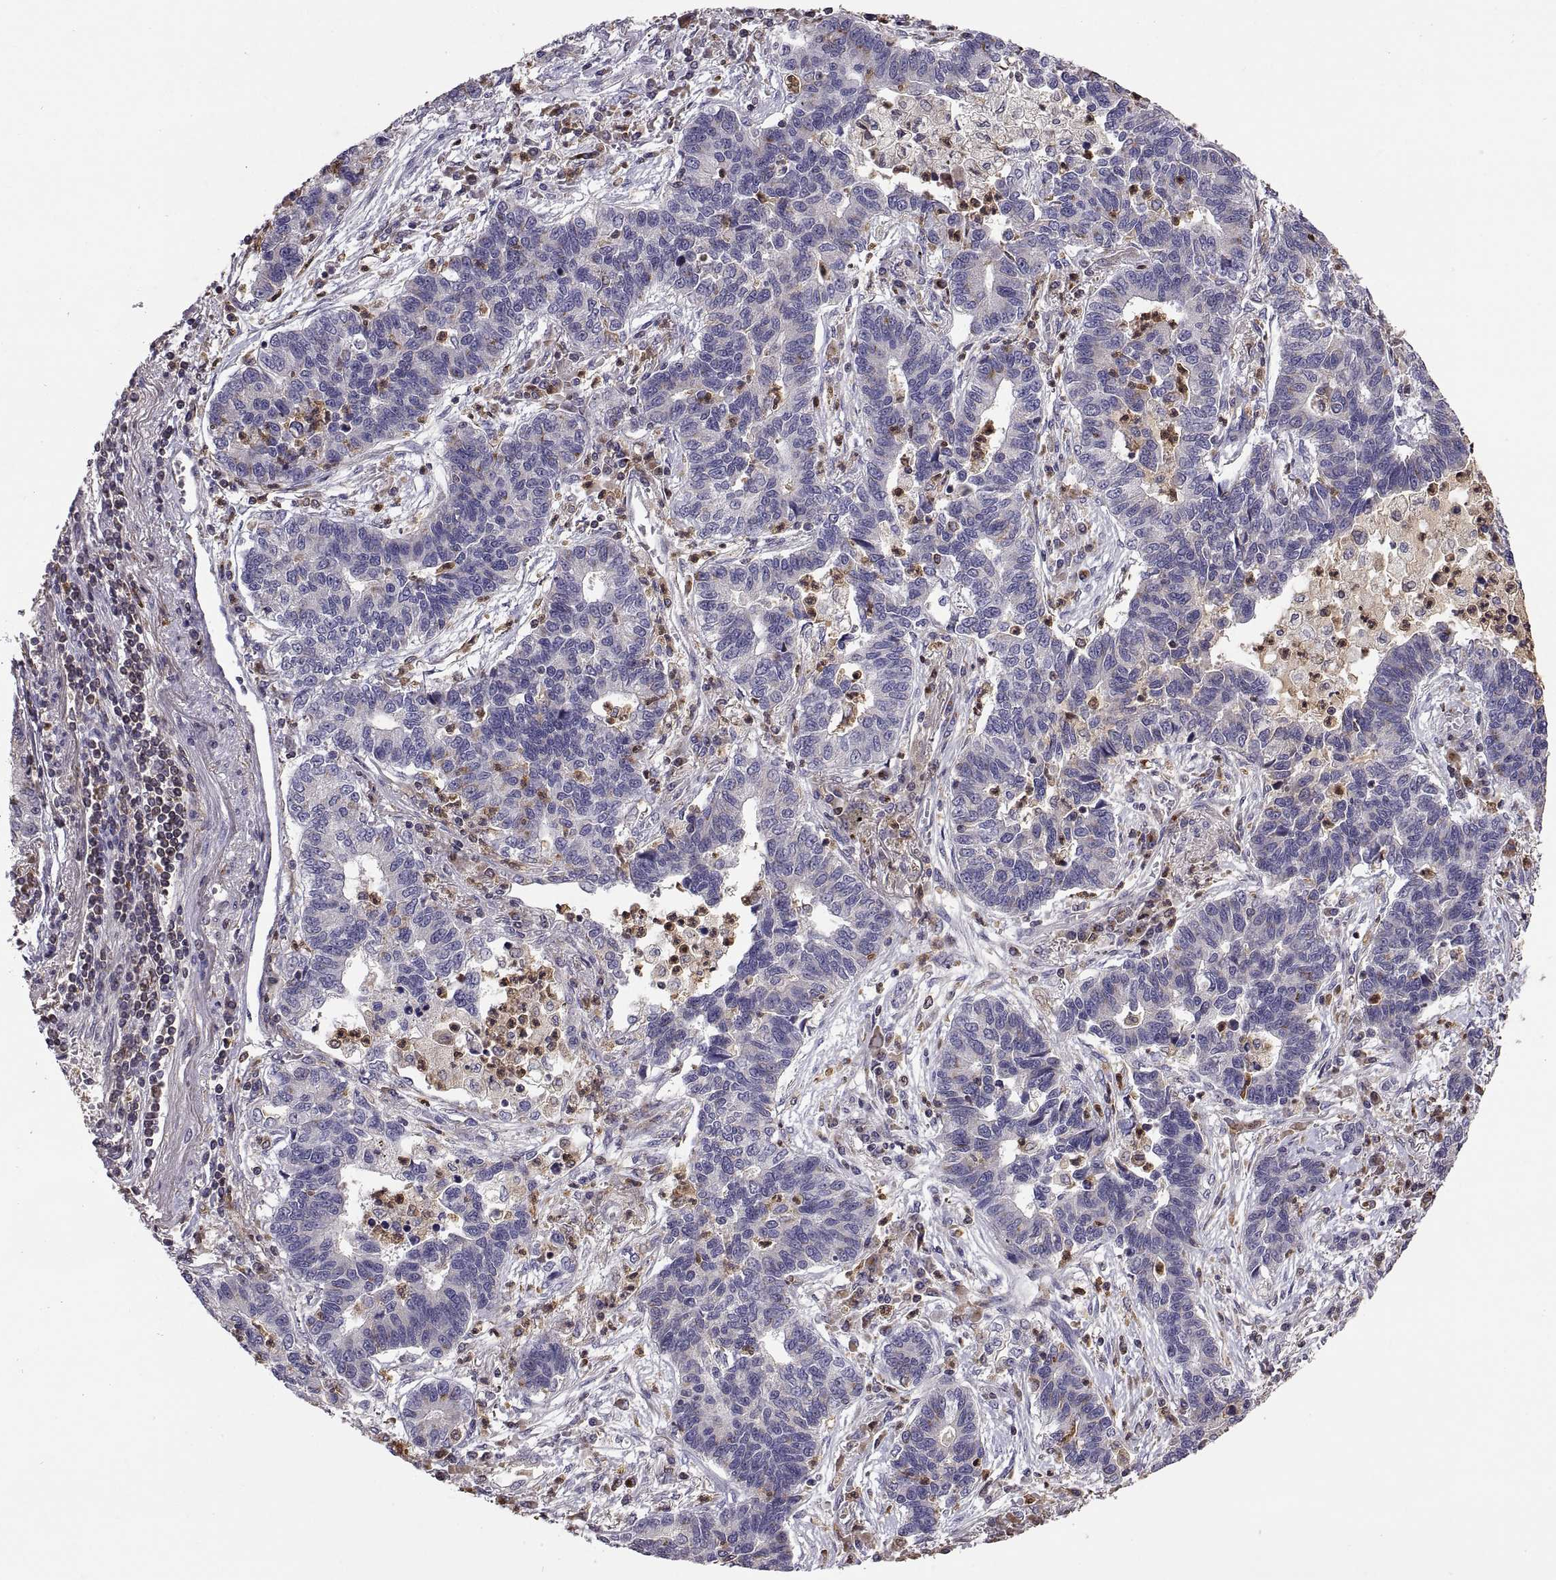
{"staining": {"intensity": "negative", "quantity": "none", "location": "none"}, "tissue": "lung cancer", "cell_type": "Tumor cells", "image_type": "cancer", "snomed": [{"axis": "morphology", "description": "Adenocarcinoma, NOS"}, {"axis": "topography", "description": "Lung"}], "caption": "An immunohistochemistry (IHC) photomicrograph of adenocarcinoma (lung) is shown. There is no staining in tumor cells of adenocarcinoma (lung). (DAB immunohistochemistry (IHC) visualized using brightfield microscopy, high magnification).", "gene": "ACAP1", "patient": {"sex": "female", "age": 57}}